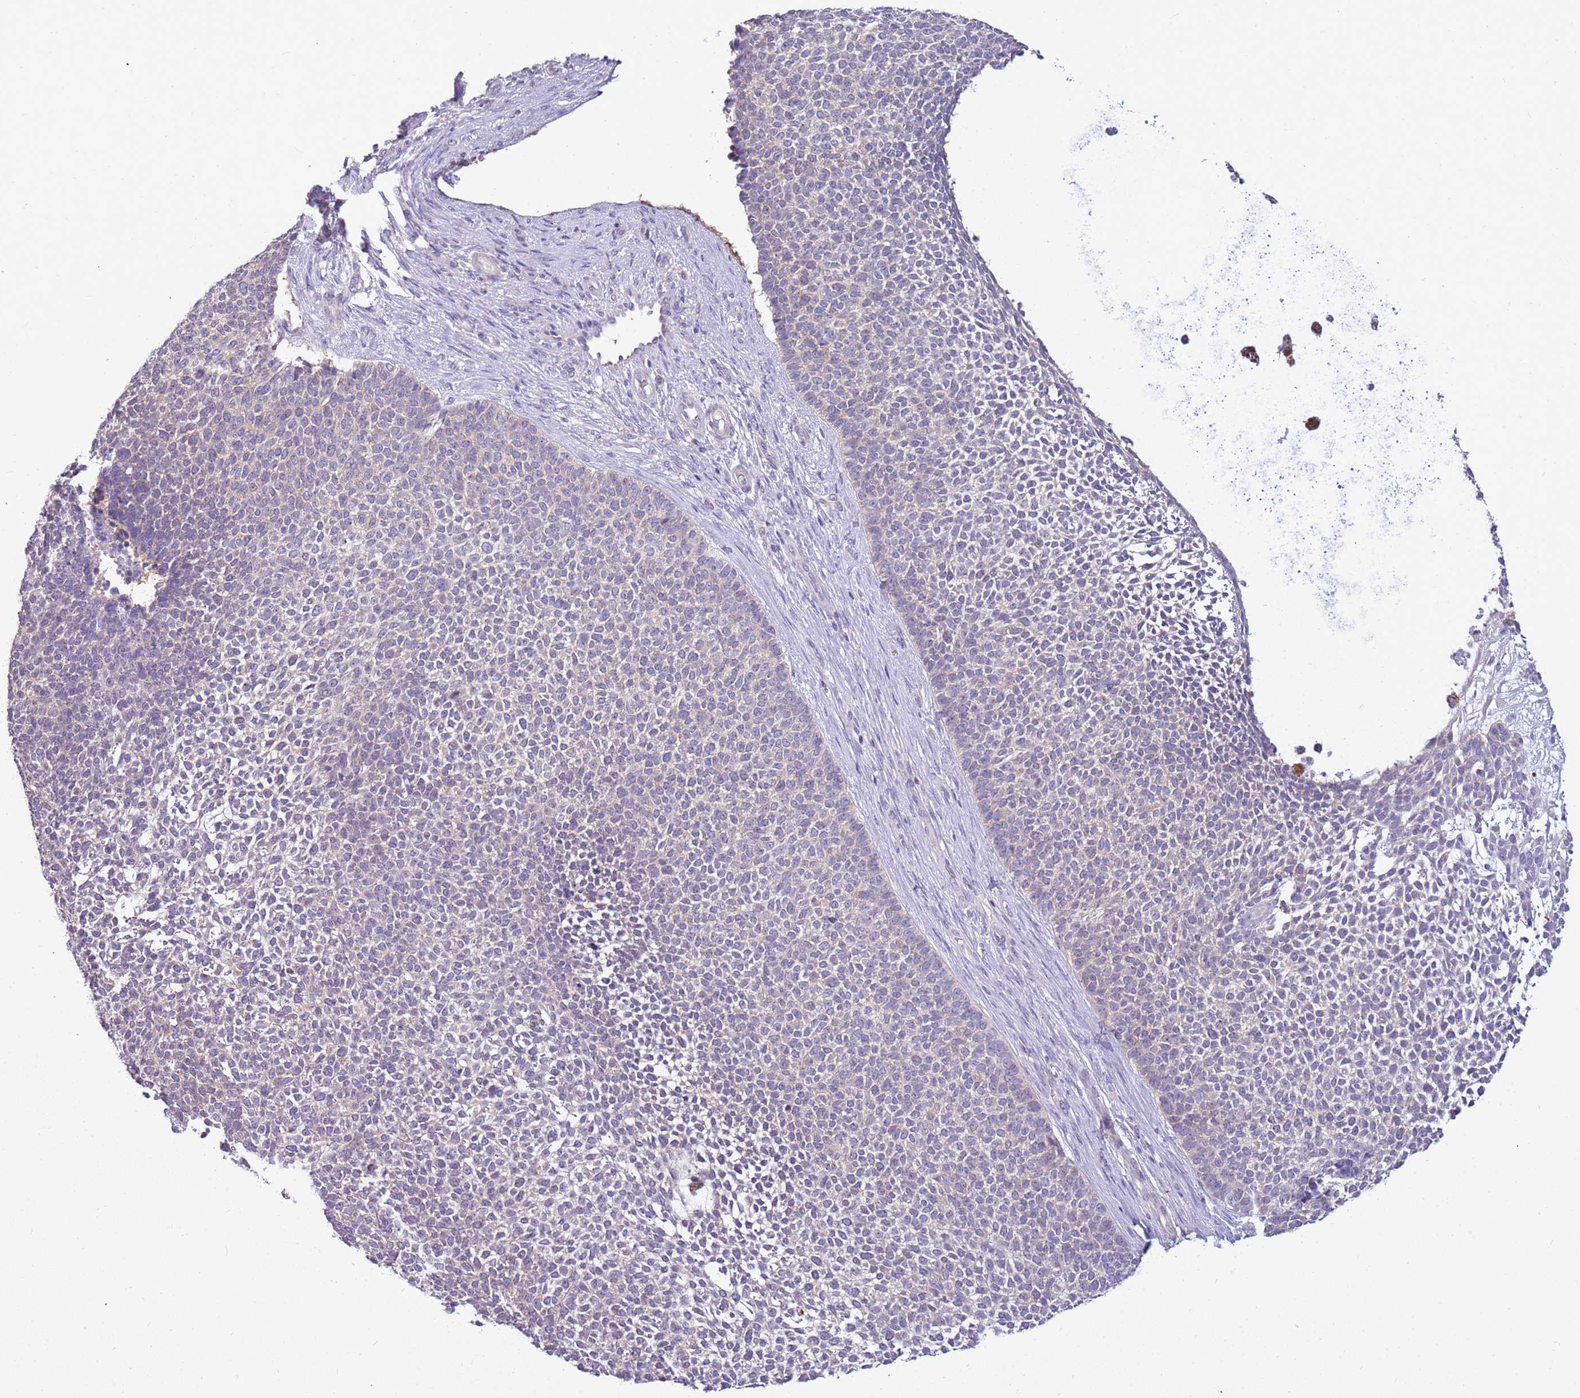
{"staining": {"intensity": "negative", "quantity": "none", "location": "none"}, "tissue": "skin cancer", "cell_type": "Tumor cells", "image_type": "cancer", "snomed": [{"axis": "morphology", "description": "Basal cell carcinoma"}, {"axis": "topography", "description": "Skin"}], "caption": "Immunohistochemistry (IHC) photomicrograph of human skin basal cell carcinoma stained for a protein (brown), which shows no positivity in tumor cells. The staining is performed using DAB (3,3'-diaminobenzidine) brown chromogen with nuclei counter-stained in using hematoxylin.", "gene": "CAPN7", "patient": {"sex": "female", "age": 84}}